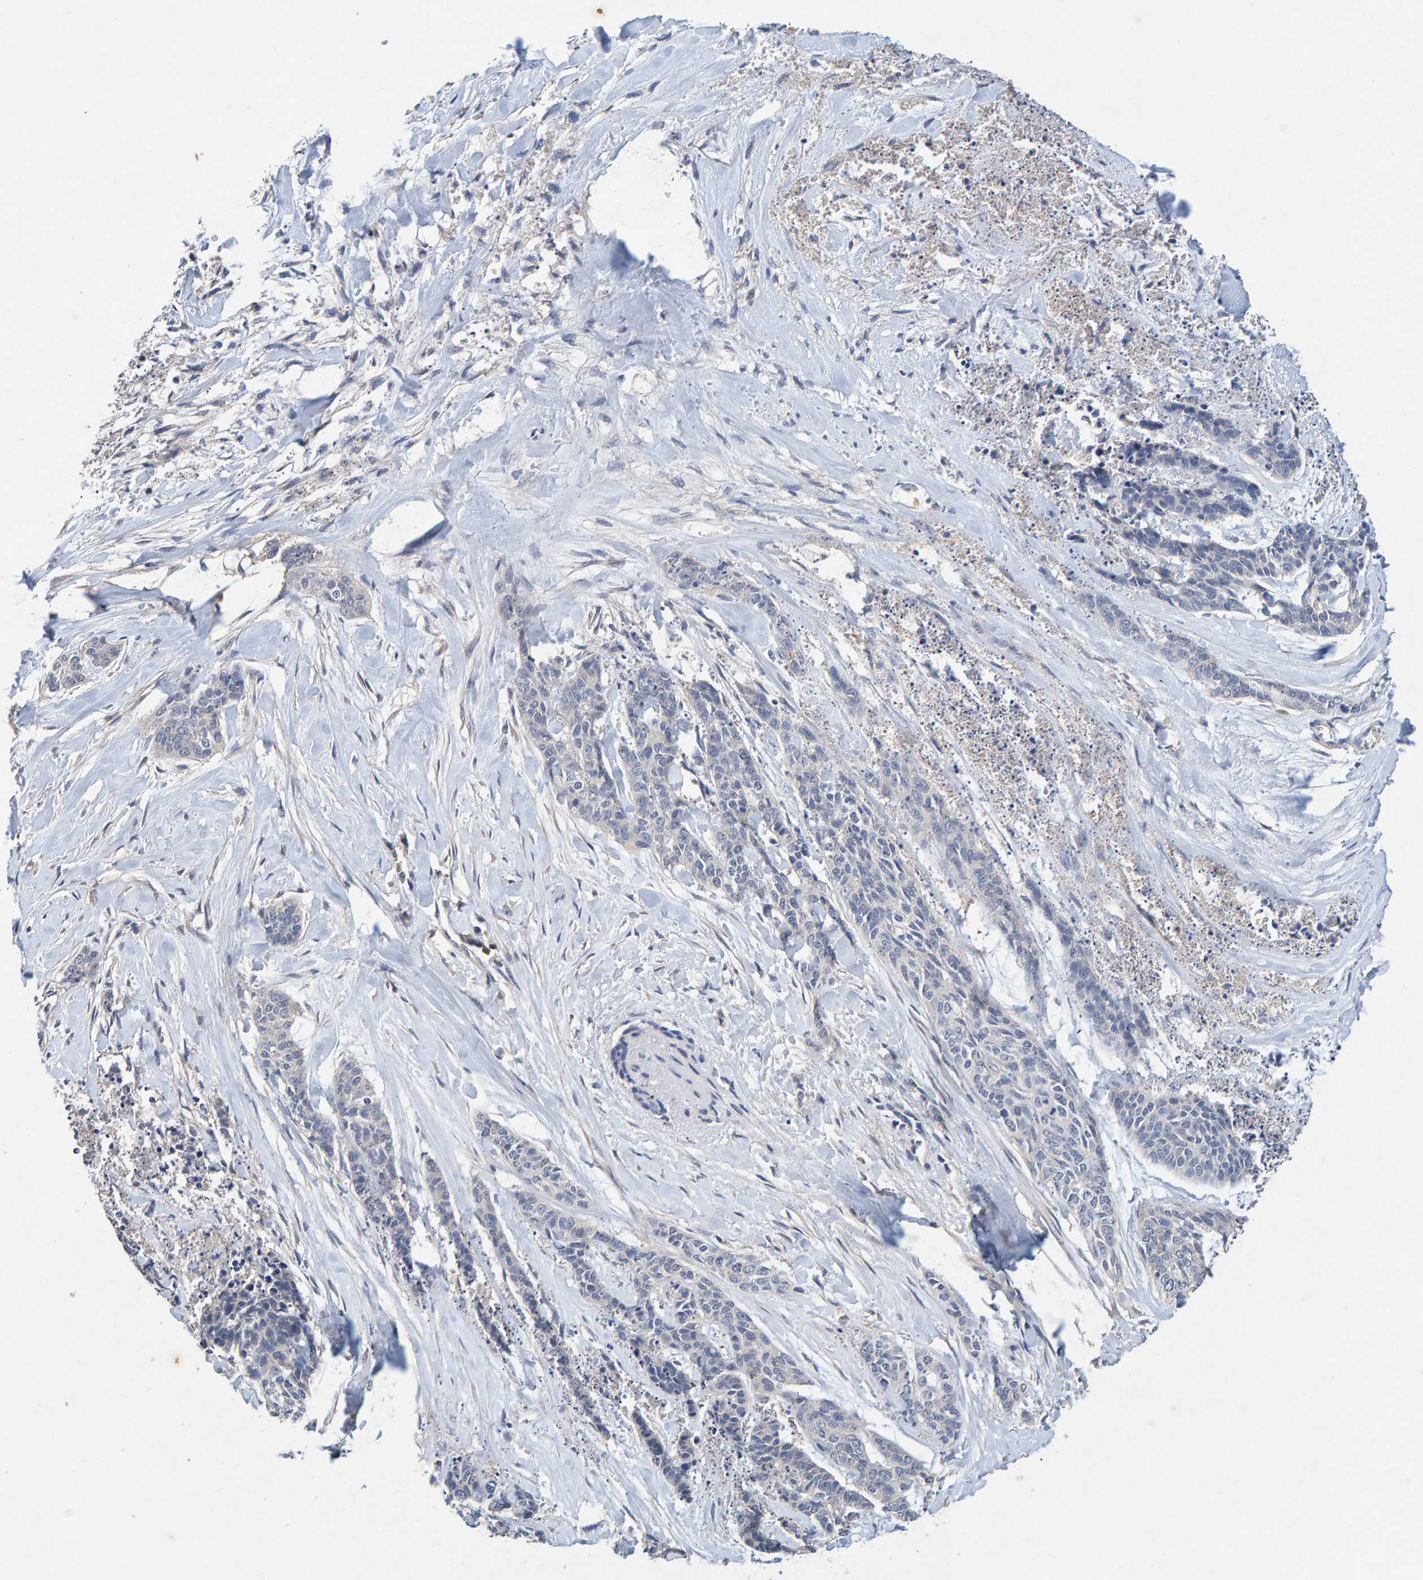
{"staining": {"intensity": "negative", "quantity": "none", "location": "none"}, "tissue": "skin cancer", "cell_type": "Tumor cells", "image_type": "cancer", "snomed": [{"axis": "morphology", "description": "Basal cell carcinoma"}, {"axis": "topography", "description": "Skin"}], "caption": "High power microscopy micrograph of an immunohistochemistry (IHC) photomicrograph of skin cancer (basal cell carcinoma), revealing no significant positivity in tumor cells.", "gene": "EFR3A", "patient": {"sex": "female", "age": 64}}